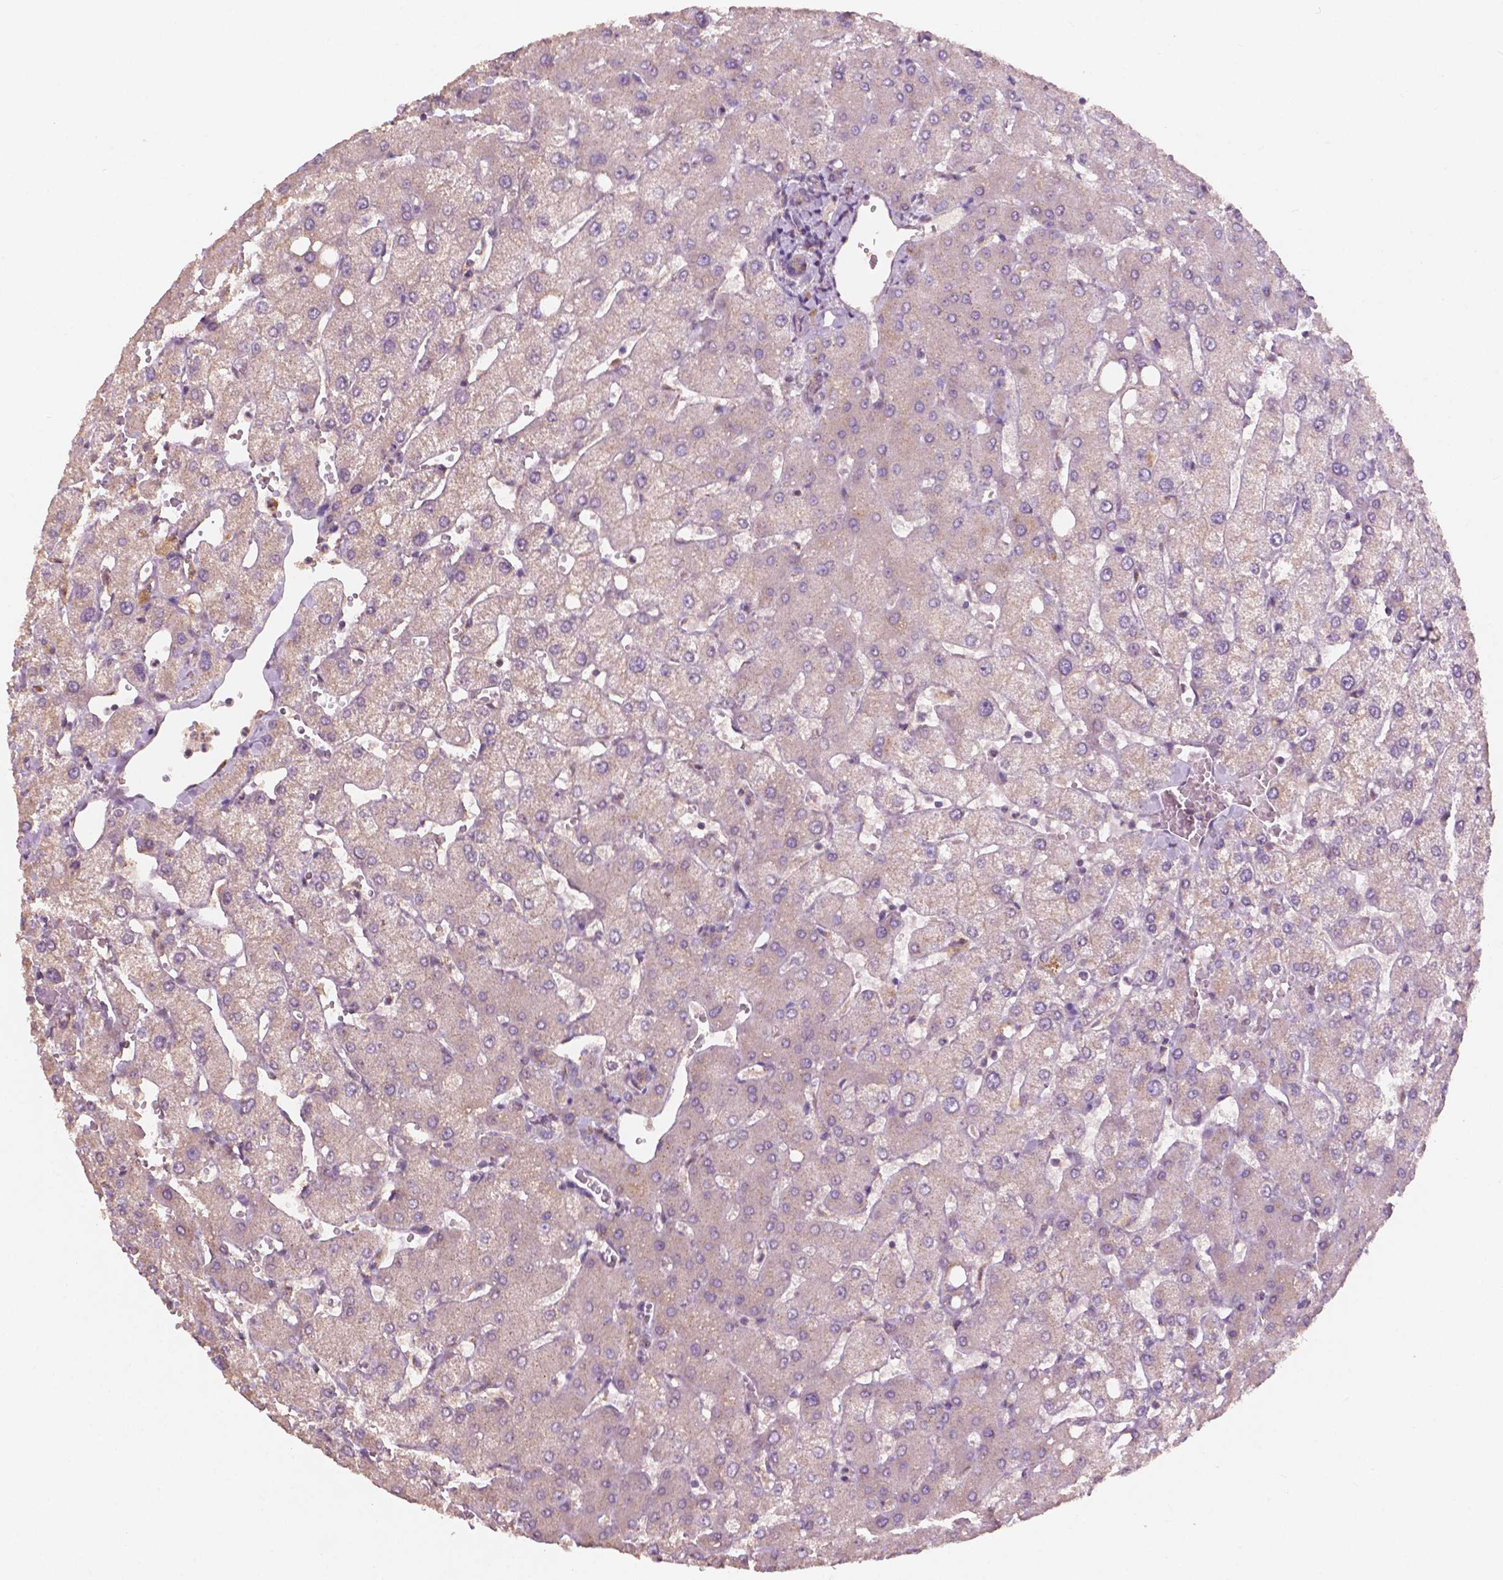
{"staining": {"intensity": "weak", "quantity": "25%-75%", "location": "cytoplasmic/membranous"}, "tissue": "liver", "cell_type": "Cholangiocytes", "image_type": "normal", "snomed": [{"axis": "morphology", "description": "Normal tissue, NOS"}, {"axis": "topography", "description": "Liver"}], "caption": "A brown stain highlights weak cytoplasmic/membranous staining of a protein in cholangiocytes of normal human liver. The staining is performed using DAB (3,3'-diaminobenzidine) brown chromogen to label protein expression. The nuclei are counter-stained blue using hematoxylin.", "gene": "CHPT1", "patient": {"sex": "female", "age": 54}}